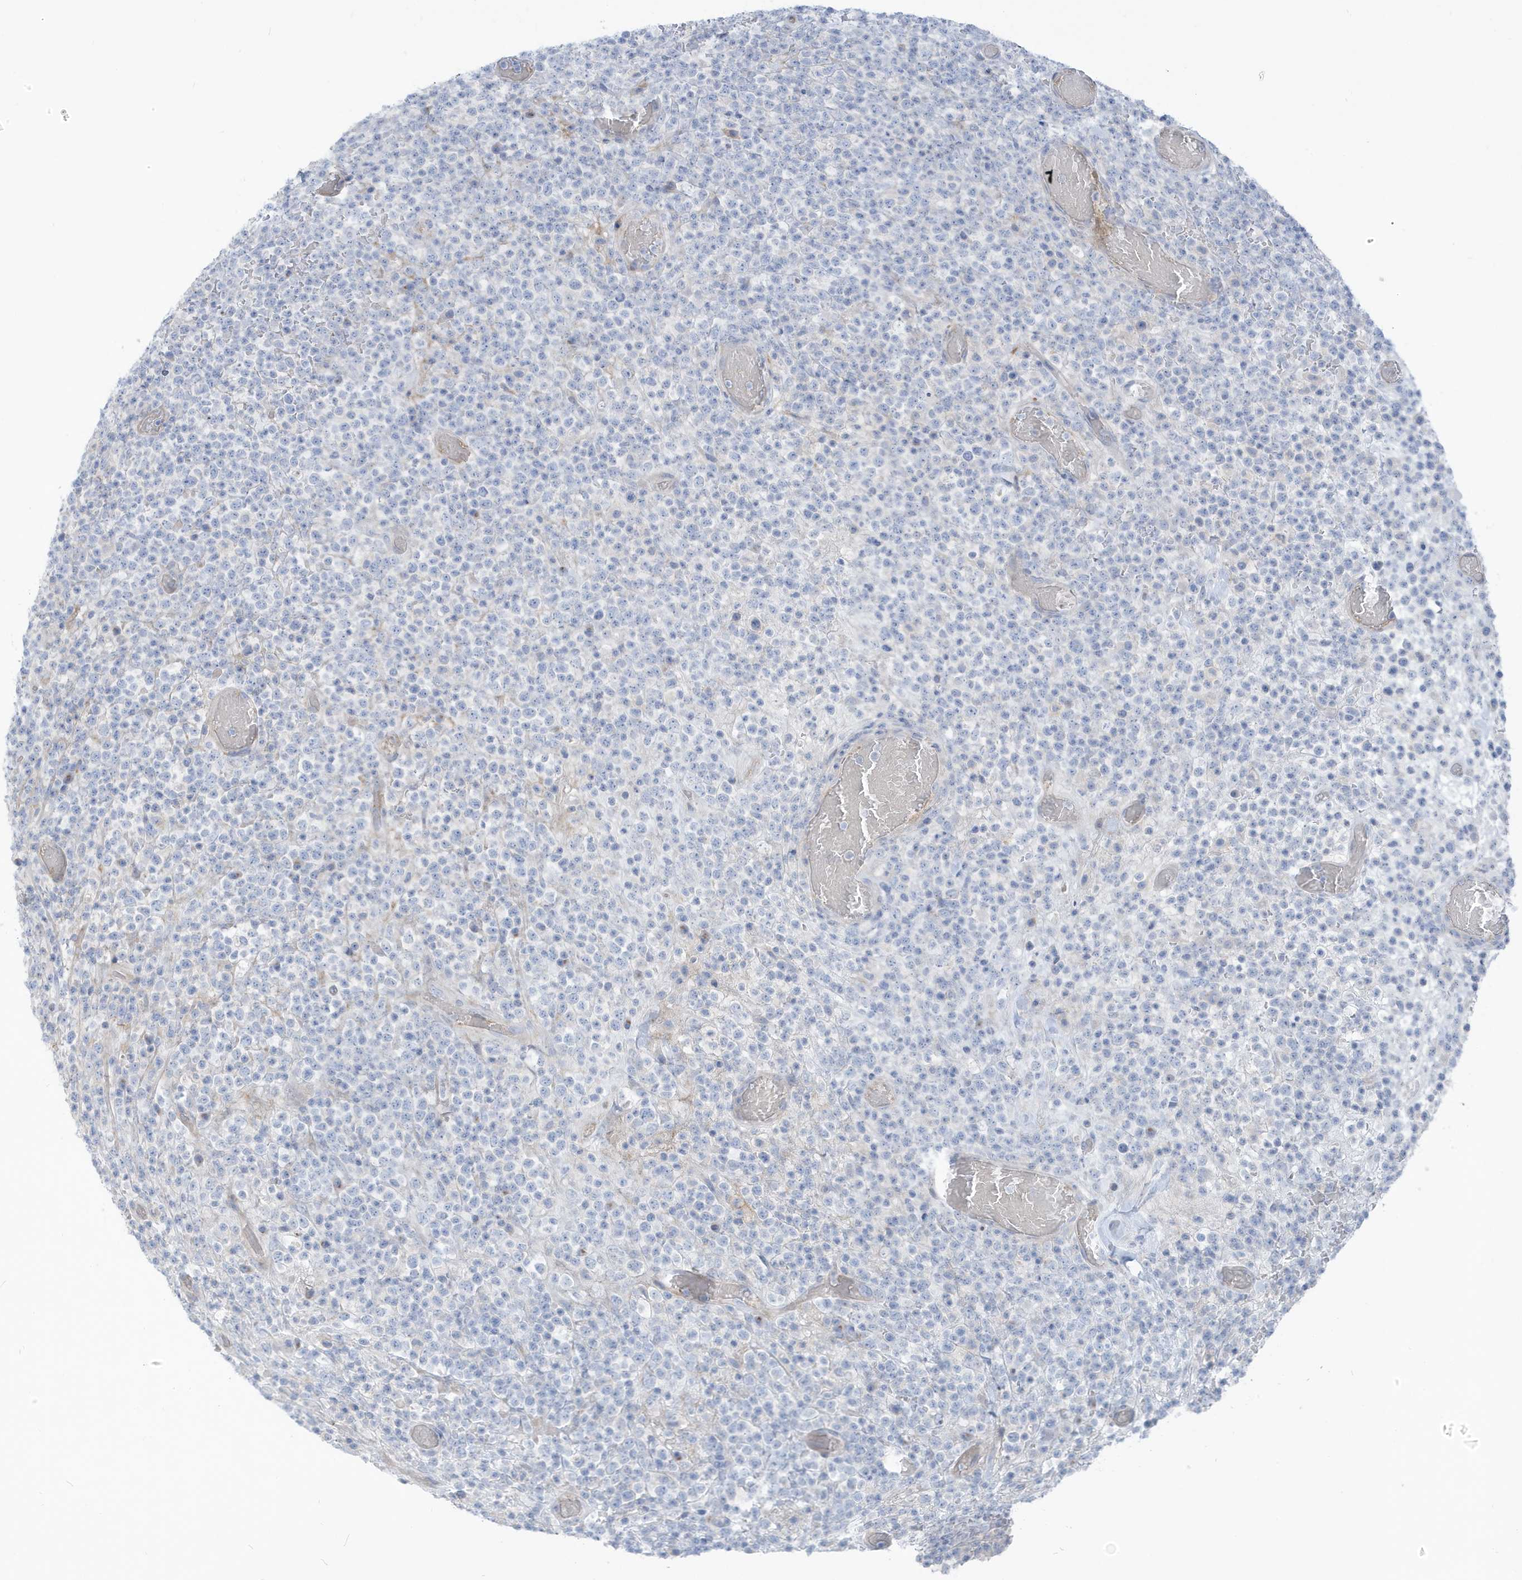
{"staining": {"intensity": "negative", "quantity": "none", "location": "none"}, "tissue": "lymphoma", "cell_type": "Tumor cells", "image_type": "cancer", "snomed": [{"axis": "morphology", "description": "Malignant lymphoma, non-Hodgkin's type, High grade"}, {"axis": "topography", "description": "Colon"}], "caption": "IHC micrograph of human lymphoma stained for a protein (brown), which reveals no positivity in tumor cells.", "gene": "ATP13A5", "patient": {"sex": "female", "age": 53}}